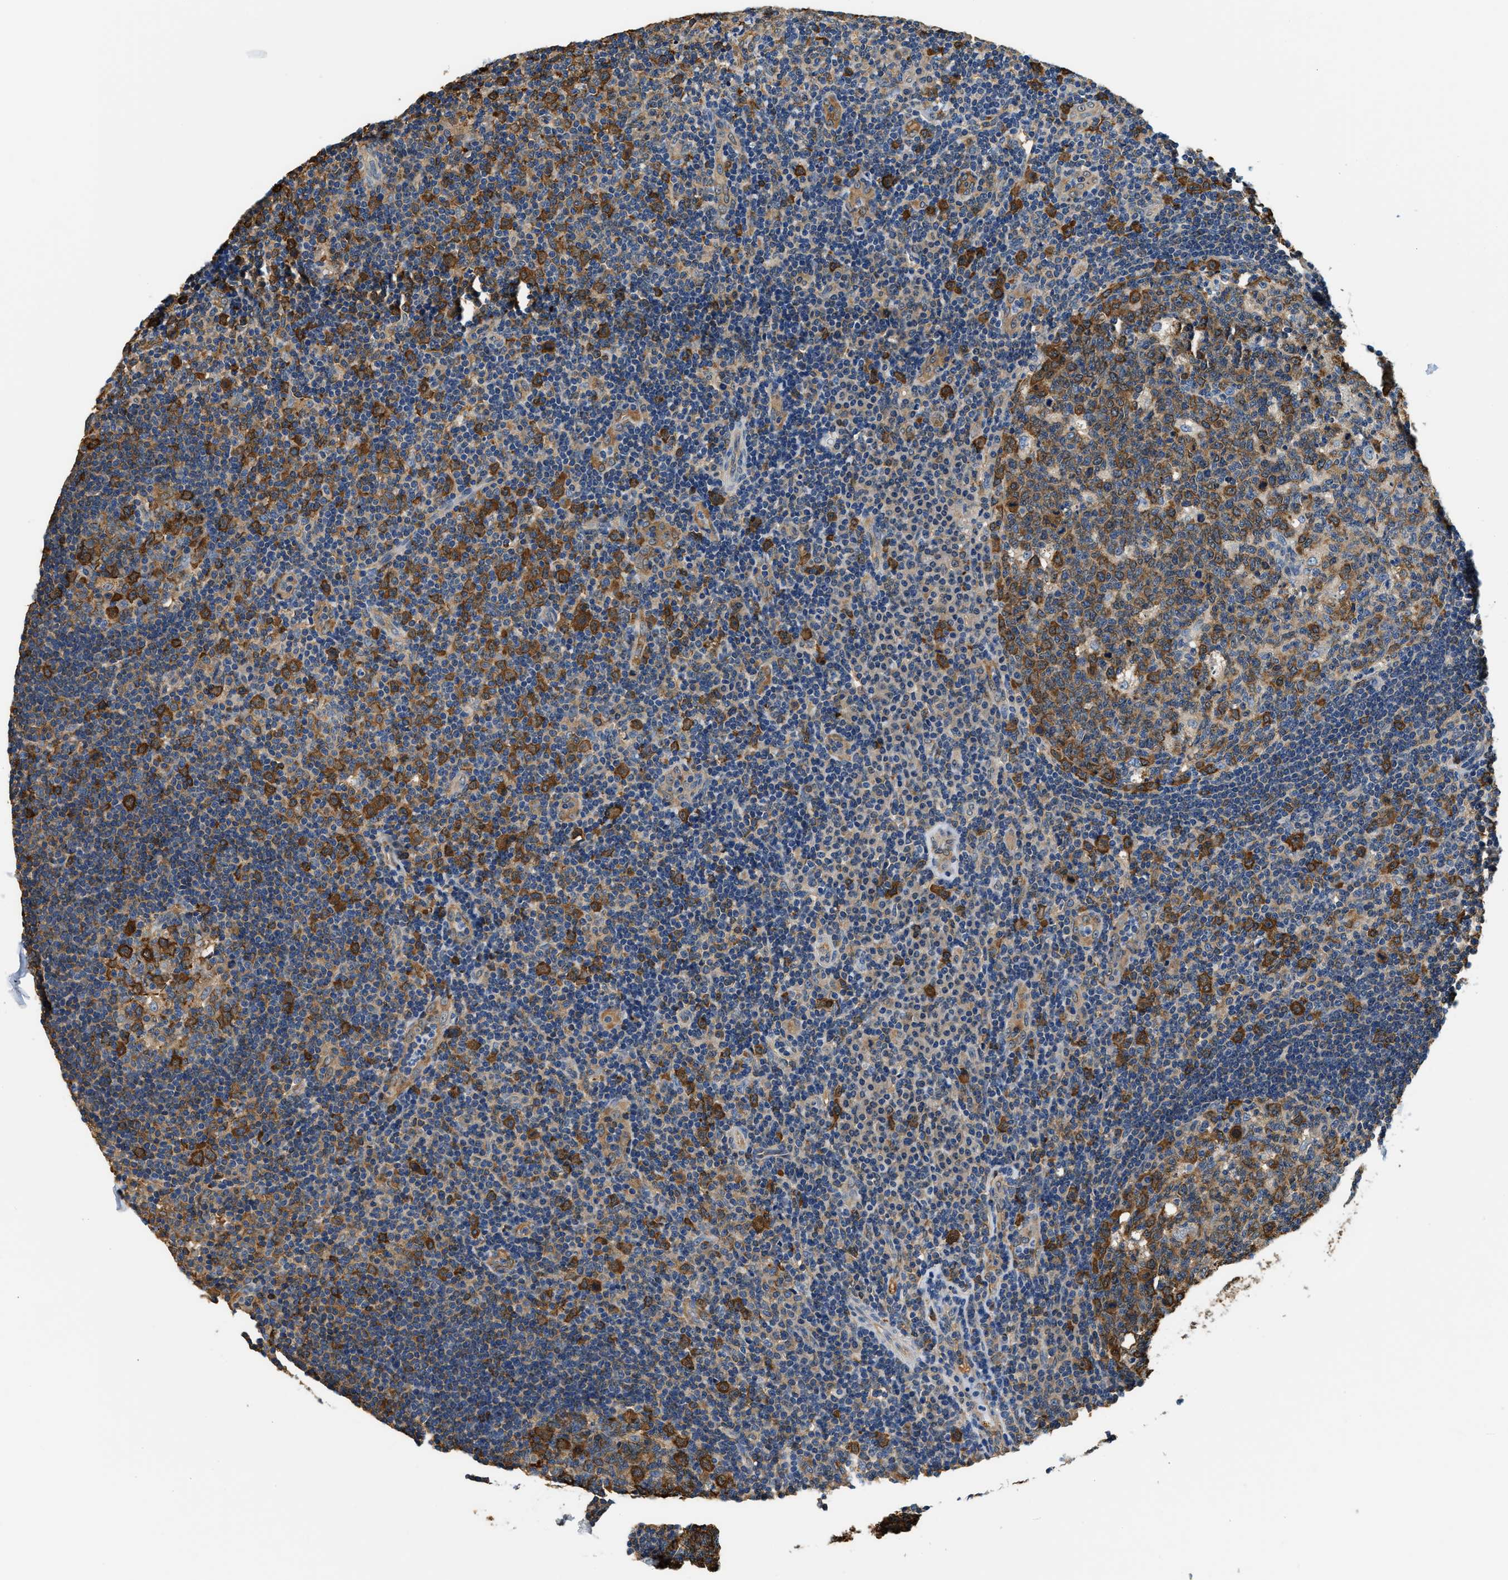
{"staining": {"intensity": "strong", "quantity": "25%-75%", "location": "cytoplasmic/membranous"}, "tissue": "tonsil", "cell_type": "Germinal center cells", "image_type": "normal", "snomed": [{"axis": "morphology", "description": "Normal tissue, NOS"}, {"axis": "topography", "description": "Tonsil"}], "caption": "A brown stain highlights strong cytoplasmic/membranous staining of a protein in germinal center cells of benign tonsil.", "gene": "PPP2R1B", "patient": {"sex": "female", "age": 40}}